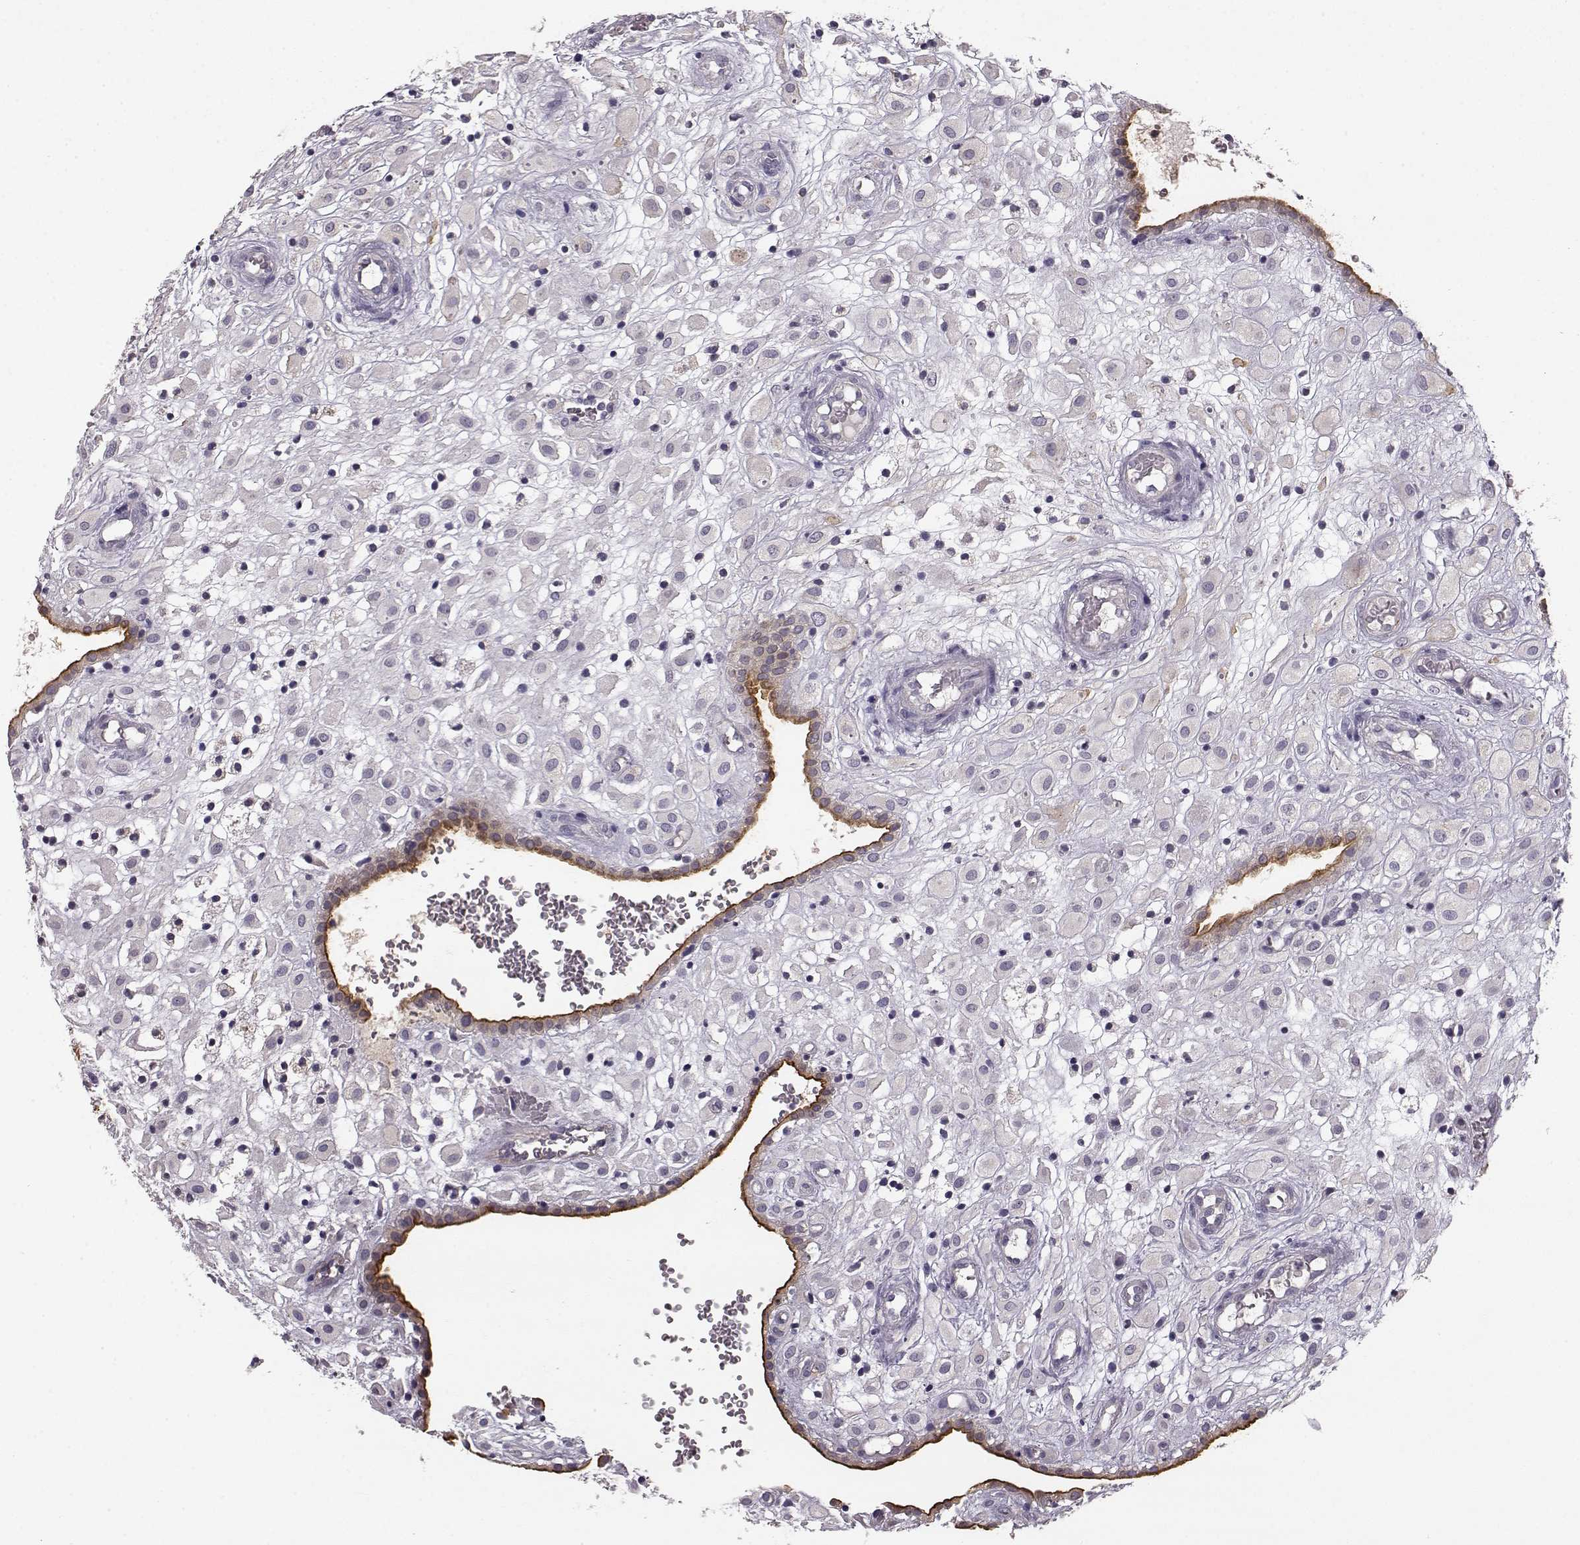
{"staining": {"intensity": "negative", "quantity": "none", "location": "none"}, "tissue": "placenta", "cell_type": "Decidual cells", "image_type": "normal", "snomed": [{"axis": "morphology", "description": "Normal tissue, NOS"}, {"axis": "topography", "description": "Placenta"}], "caption": "Protein analysis of benign placenta demonstrates no significant expression in decidual cells.", "gene": "GHR", "patient": {"sex": "female", "age": 24}}